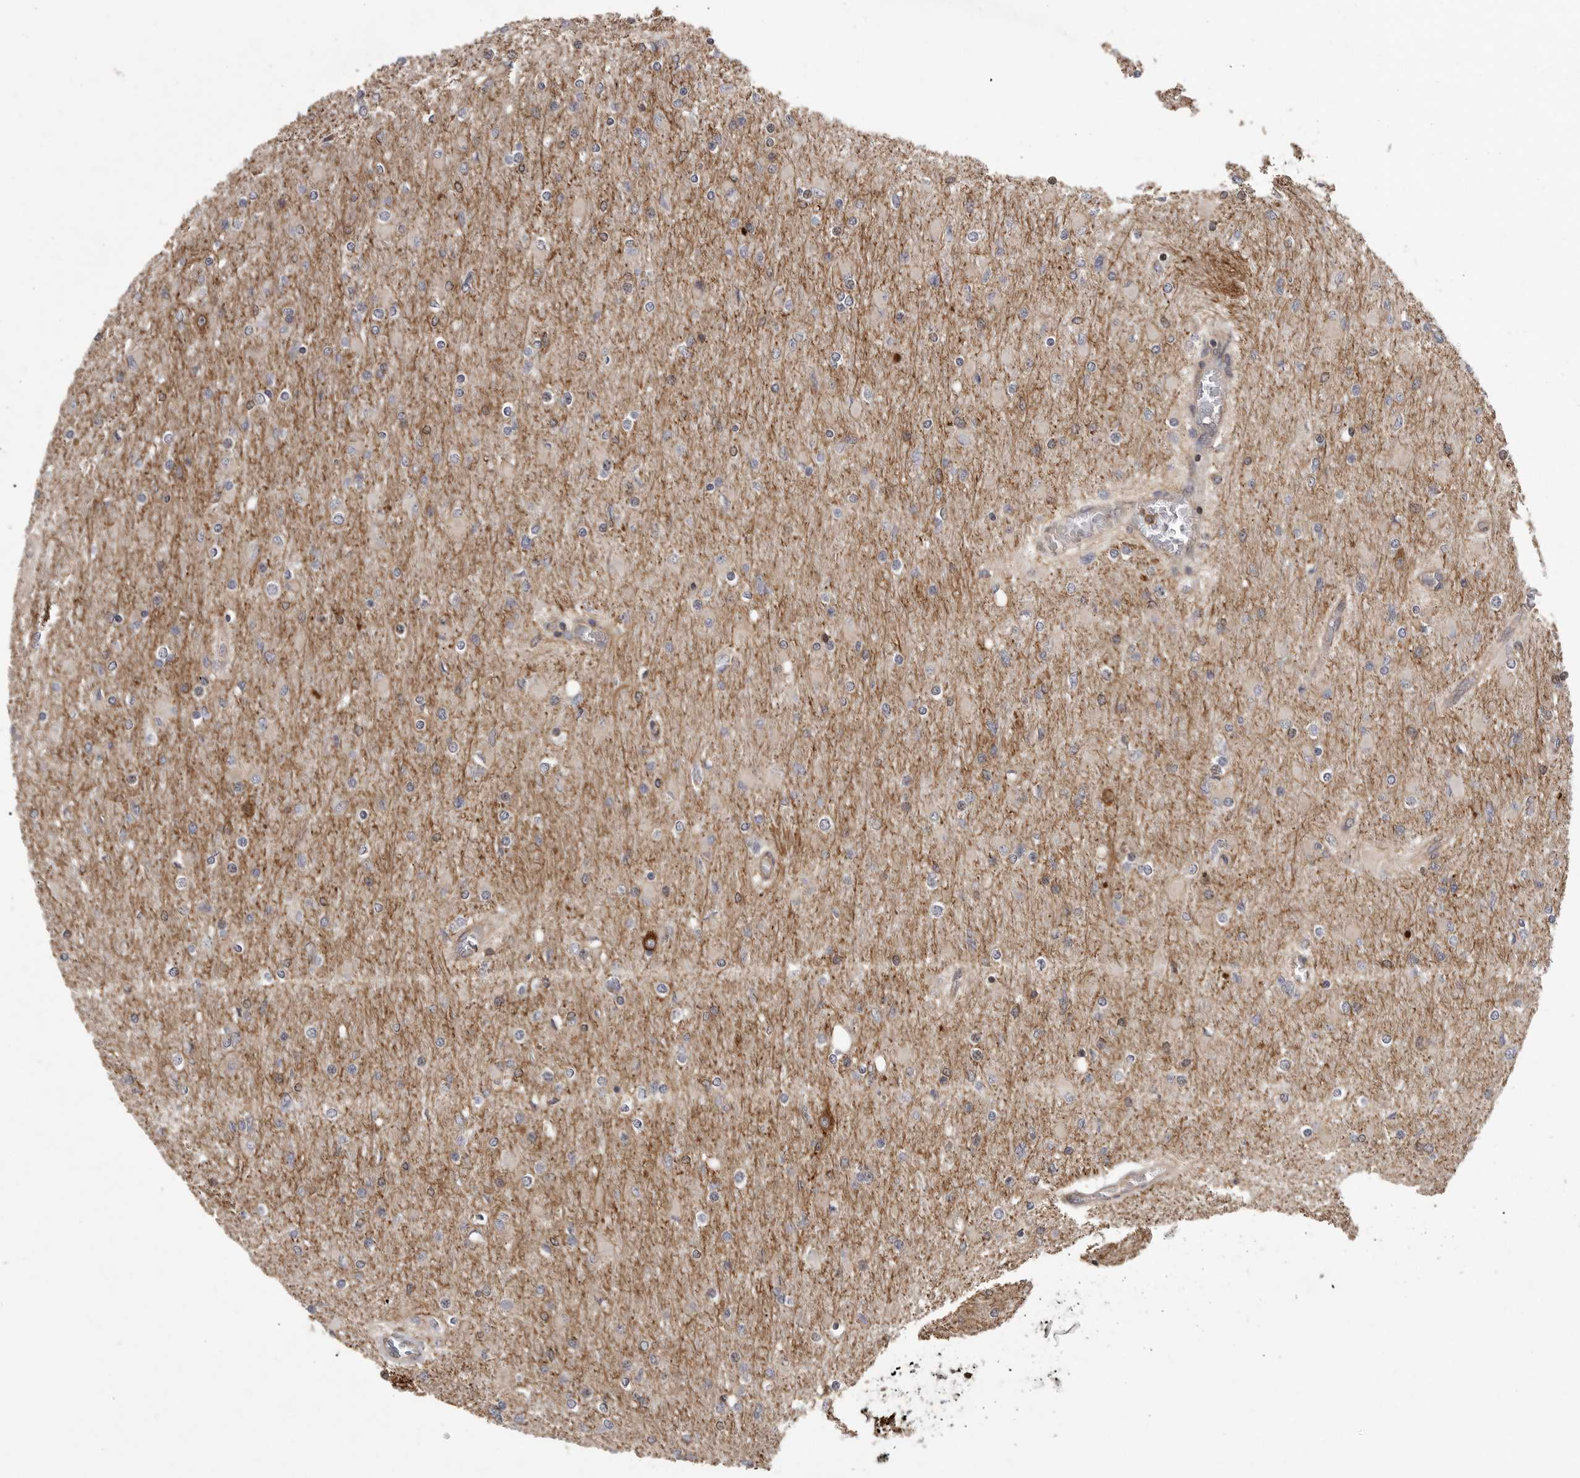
{"staining": {"intensity": "negative", "quantity": "none", "location": "none"}, "tissue": "glioma", "cell_type": "Tumor cells", "image_type": "cancer", "snomed": [{"axis": "morphology", "description": "Glioma, malignant, High grade"}, {"axis": "topography", "description": "Cerebral cortex"}], "caption": "A micrograph of malignant high-grade glioma stained for a protein shows no brown staining in tumor cells.", "gene": "OXR1", "patient": {"sex": "female", "age": 36}}